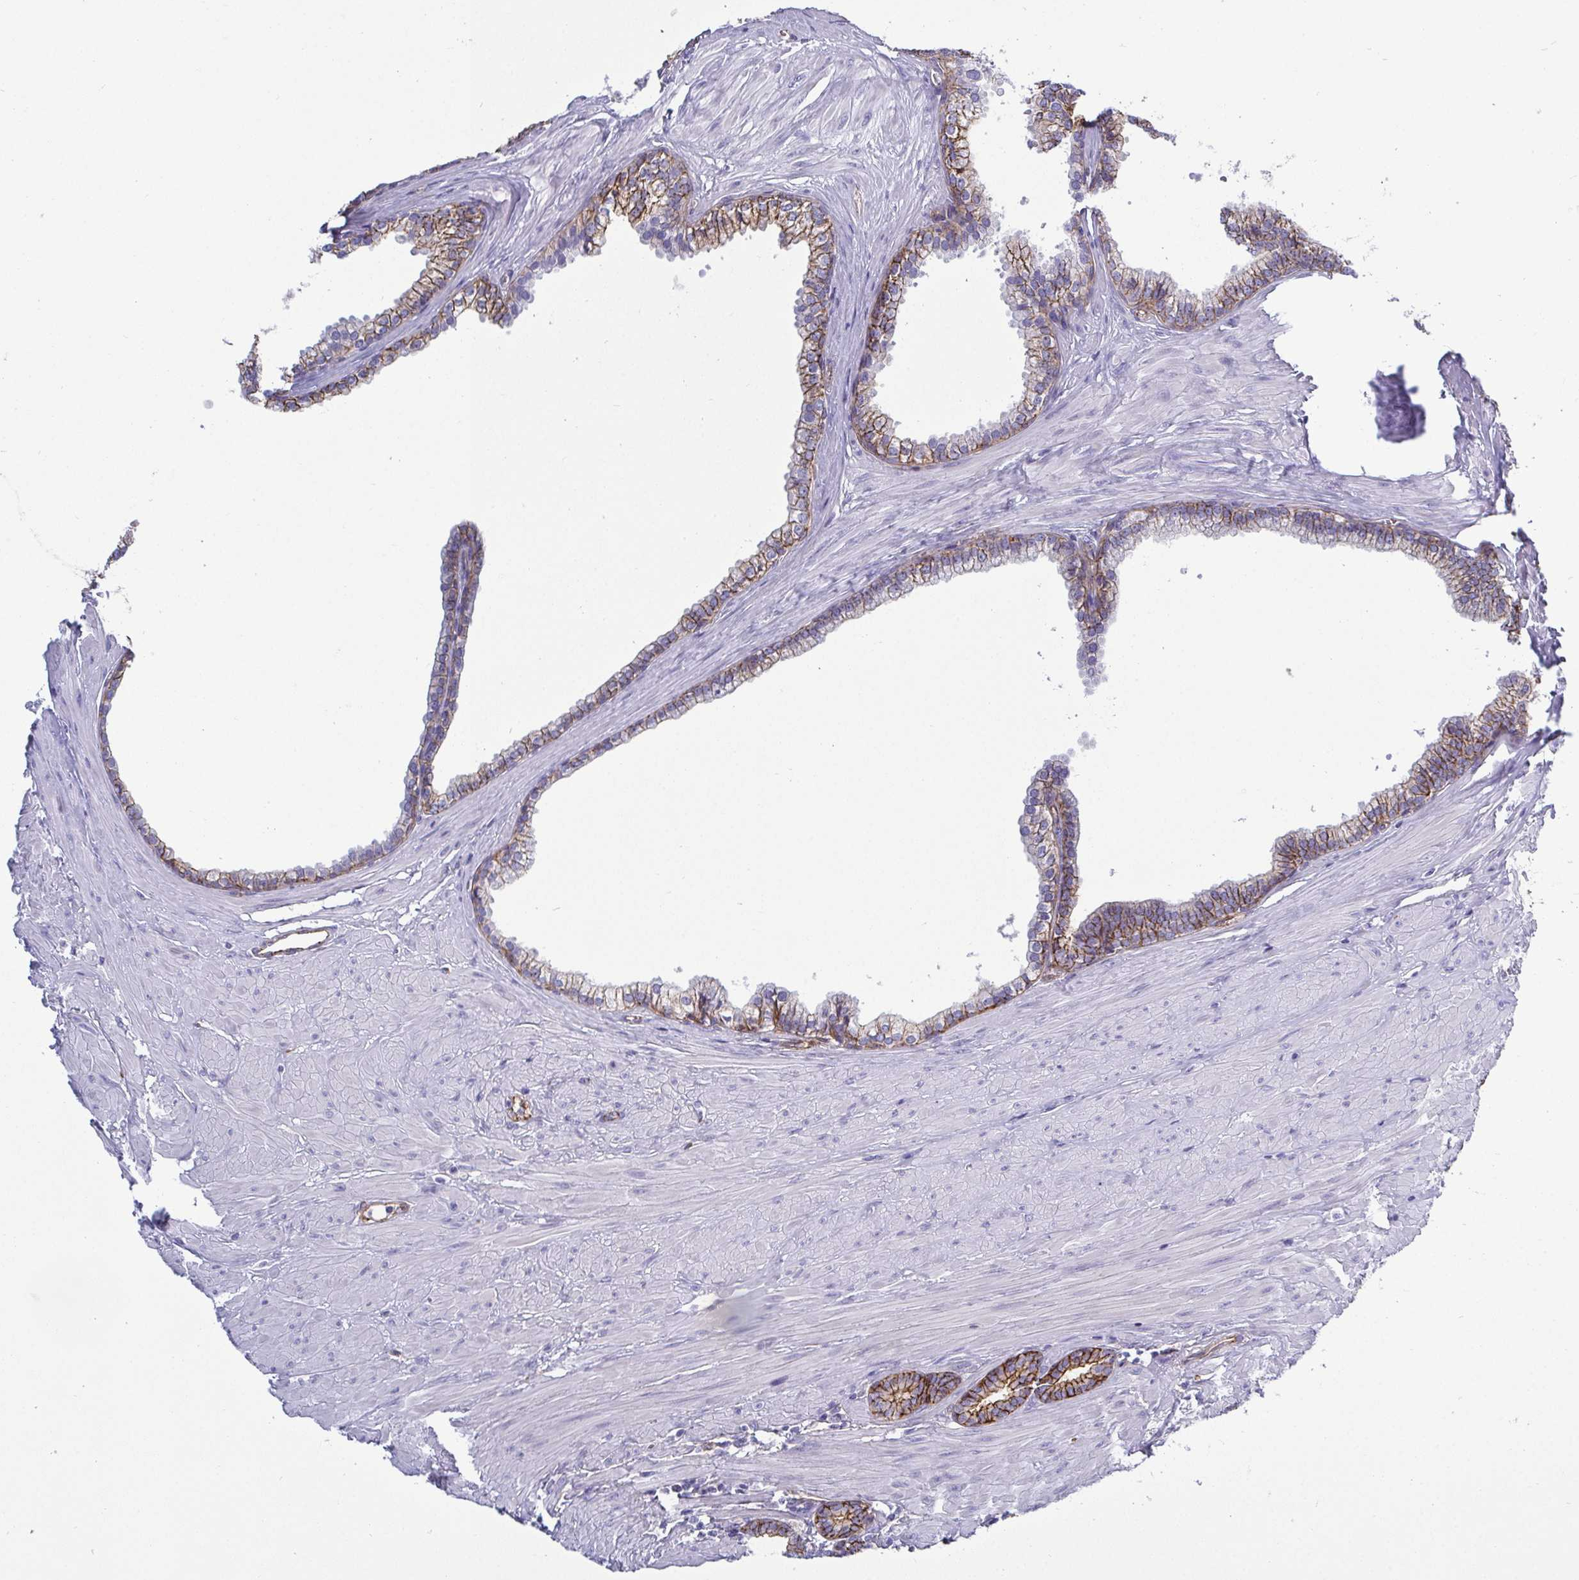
{"staining": {"intensity": "strong", "quantity": "25%-75%", "location": "cytoplasmic/membranous"}, "tissue": "prostate", "cell_type": "Glandular cells", "image_type": "normal", "snomed": [{"axis": "morphology", "description": "Normal tissue, NOS"}, {"axis": "topography", "description": "Prostate"}, {"axis": "topography", "description": "Peripheral nerve tissue"}], "caption": "A brown stain shows strong cytoplasmic/membranous positivity of a protein in glandular cells of normal human prostate.", "gene": "LIMA1", "patient": {"sex": "male", "age": 55}}